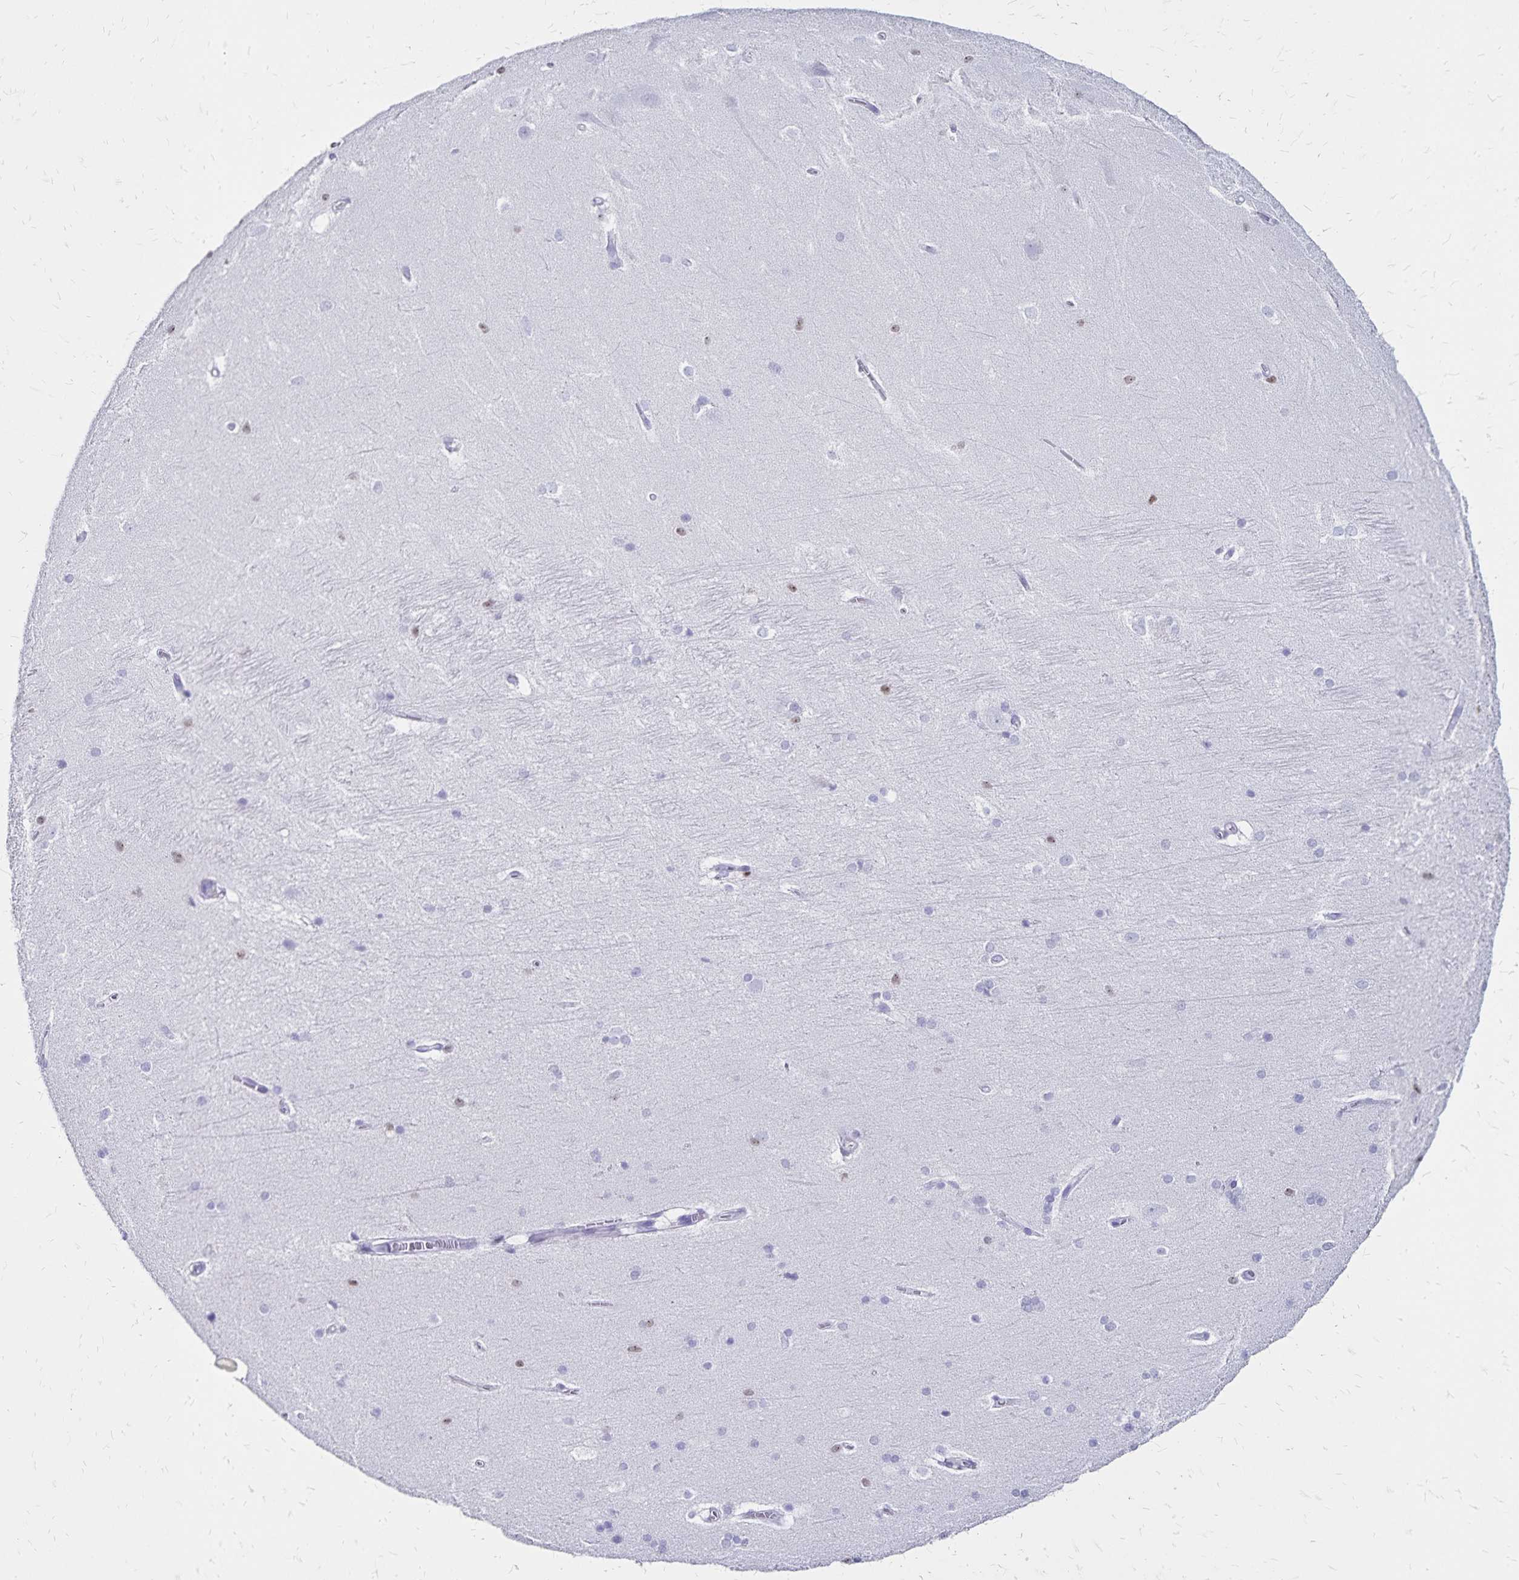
{"staining": {"intensity": "negative", "quantity": "none", "location": "none"}, "tissue": "hippocampus", "cell_type": "Glial cells", "image_type": "normal", "snomed": [{"axis": "morphology", "description": "Normal tissue, NOS"}, {"axis": "topography", "description": "Cerebral cortex"}, {"axis": "topography", "description": "Hippocampus"}], "caption": "High power microscopy image of an immunohistochemistry histopathology image of unremarkable hippocampus, revealing no significant staining in glial cells. The staining is performed using DAB (3,3'-diaminobenzidine) brown chromogen with nuclei counter-stained in using hematoxylin.", "gene": "IKZF1", "patient": {"sex": "female", "age": 19}}